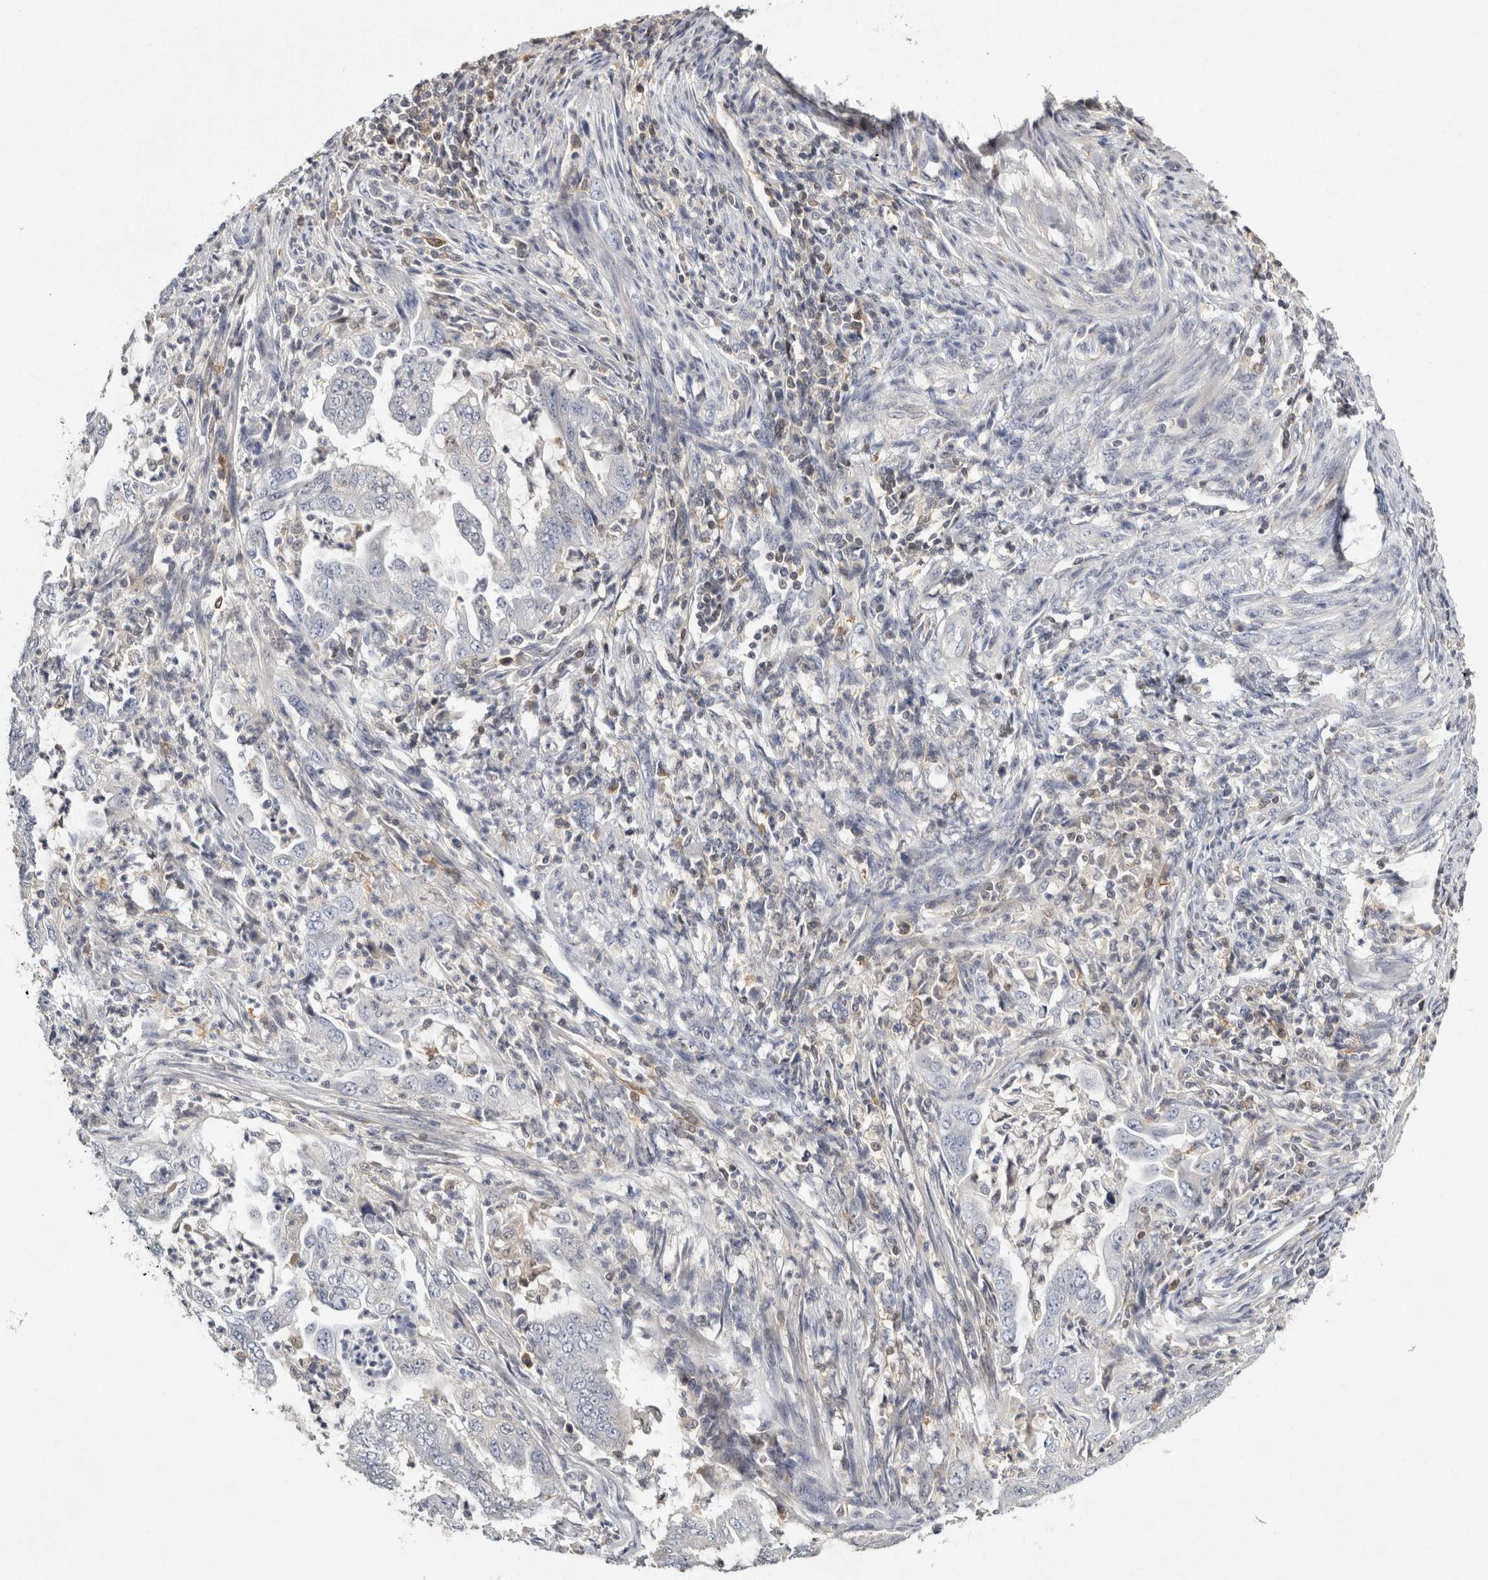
{"staining": {"intensity": "negative", "quantity": "none", "location": "none"}, "tissue": "endometrial cancer", "cell_type": "Tumor cells", "image_type": "cancer", "snomed": [{"axis": "morphology", "description": "Adenocarcinoma, NOS"}, {"axis": "topography", "description": "Endometrium"}], "caption": "DAB immunohistochemical staining of human endometrial cancer (adenocarcinoma) exhibits no significant expression in tumor cells.", "gene": "ACAT2", "patient": {"sex": "female", "age": 51}}